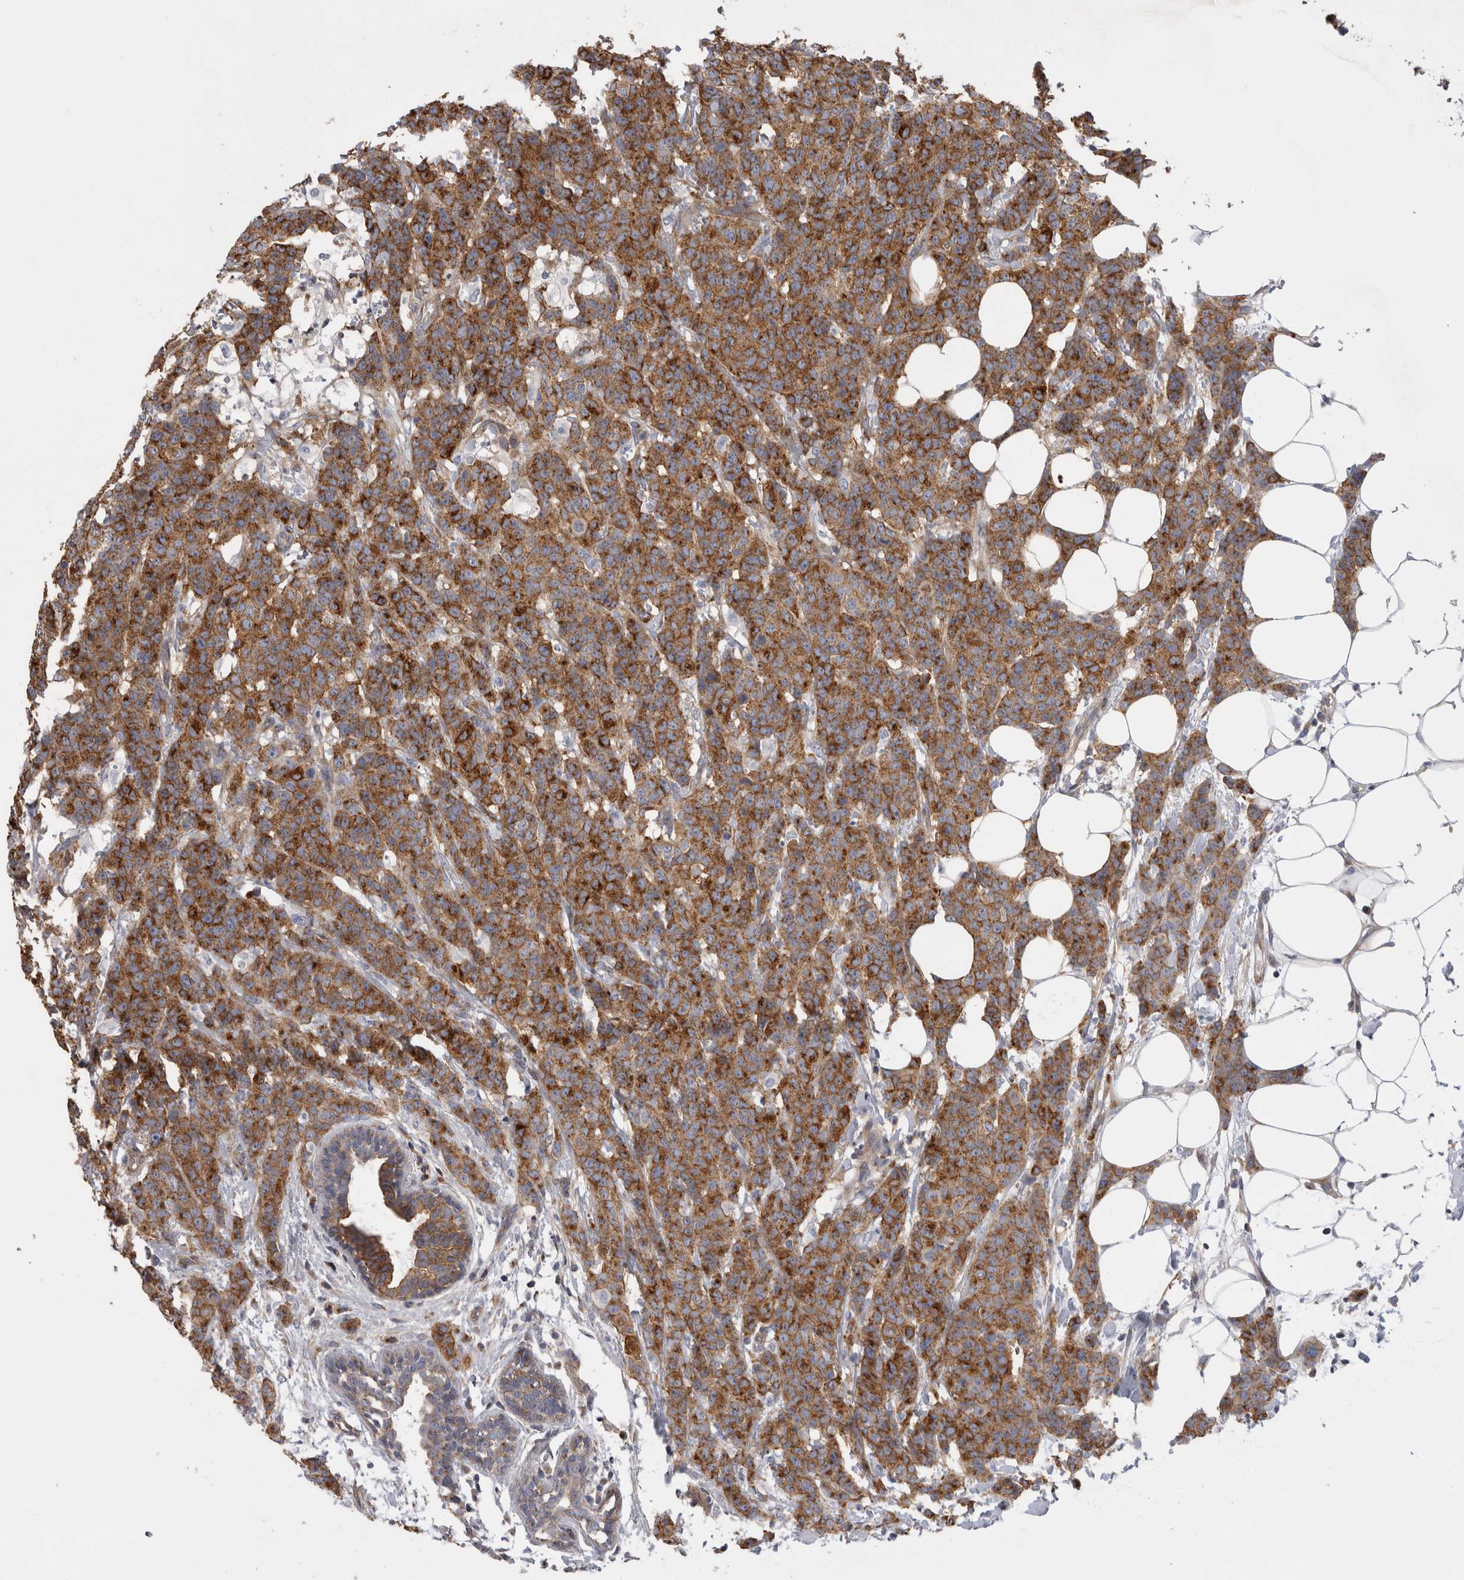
{"staining": {"intensity": "strong", "quantity": ">75%", "location": "cytoplasmic/membranous"}, "tissue": "breast cancer", "cell_type": "Tumor cells", "image_type": "cancer", "snomed": [{"axis": "morphology", "description": "Normal tissue, NOS"}, {"axis": "morphology", "description": "Duct carcinoma"}, {"axis": "topography", "description": "Breast"}], "caption": "IHC image of neoplastic tissue: breast invasive ductal carcinoma stained using IHC shows high levels of strong protein expression localized specifically in the cytoplasmic/membranous of tumor cells, appearing as a cytoplasmic/membranous brown color.", "gene": "ATXN3", "patient": {"sex": "female", "age": 40}}